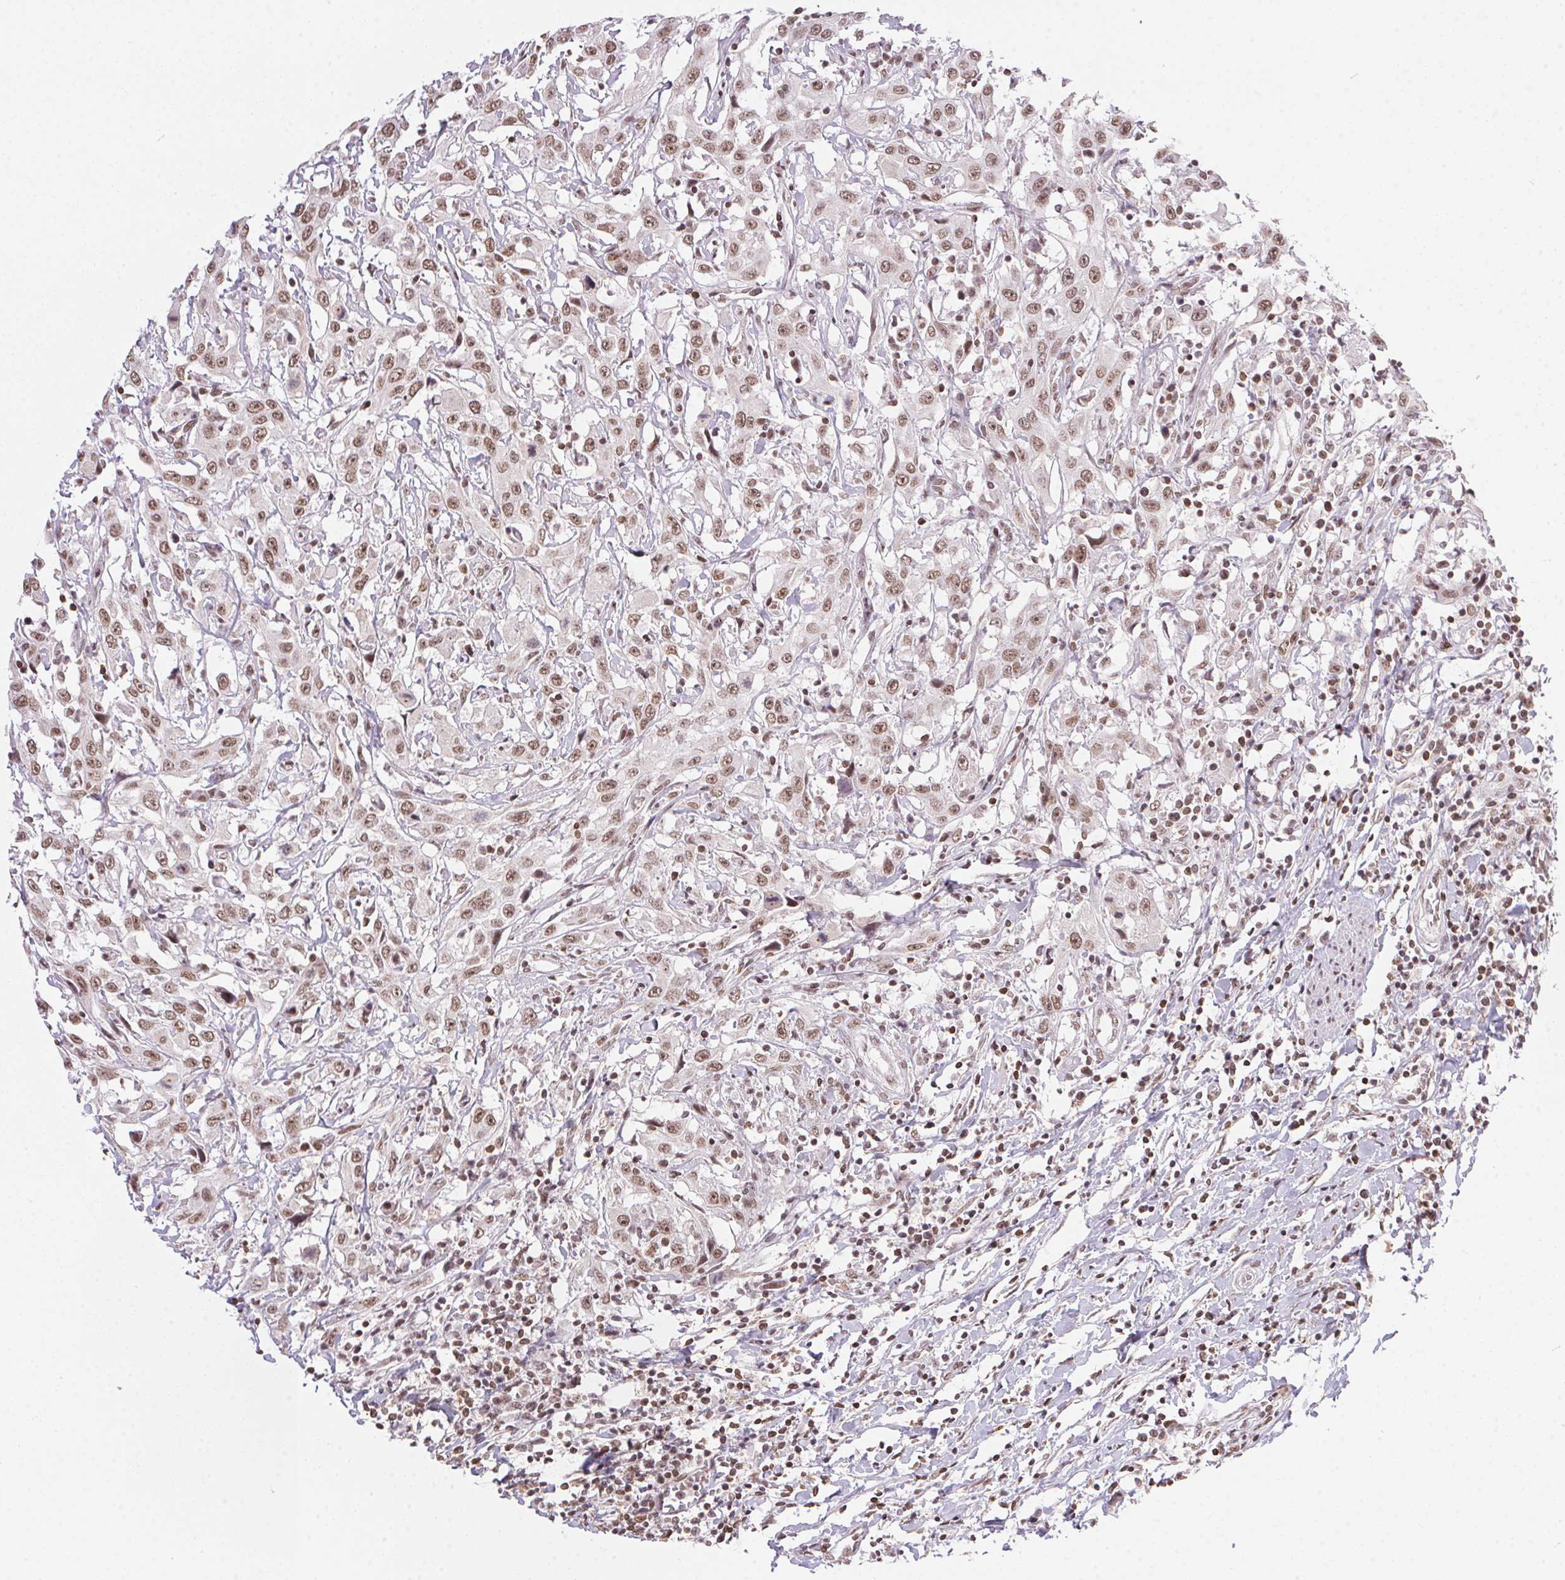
{"staining": {"intensity": "moderate", "quantity": ">75%", "location": "nuclear"}, "tissue": "urothelial cancer", "cell_type": "Tumor cells", "image_type": "cancer", "snomed": [{"axis": "morphology", "description": "Urothelial carcinoma, High grade"}, {"axis": "topography", "description": "Urinary bladder"}], "caption": "Moderate nuclear positivity is seen in approximately >75% of tumor cells in high-grade urothelial carcinoma.", "gene": "NFE2L1", "patient": {"sex": "male", "age": 61}}